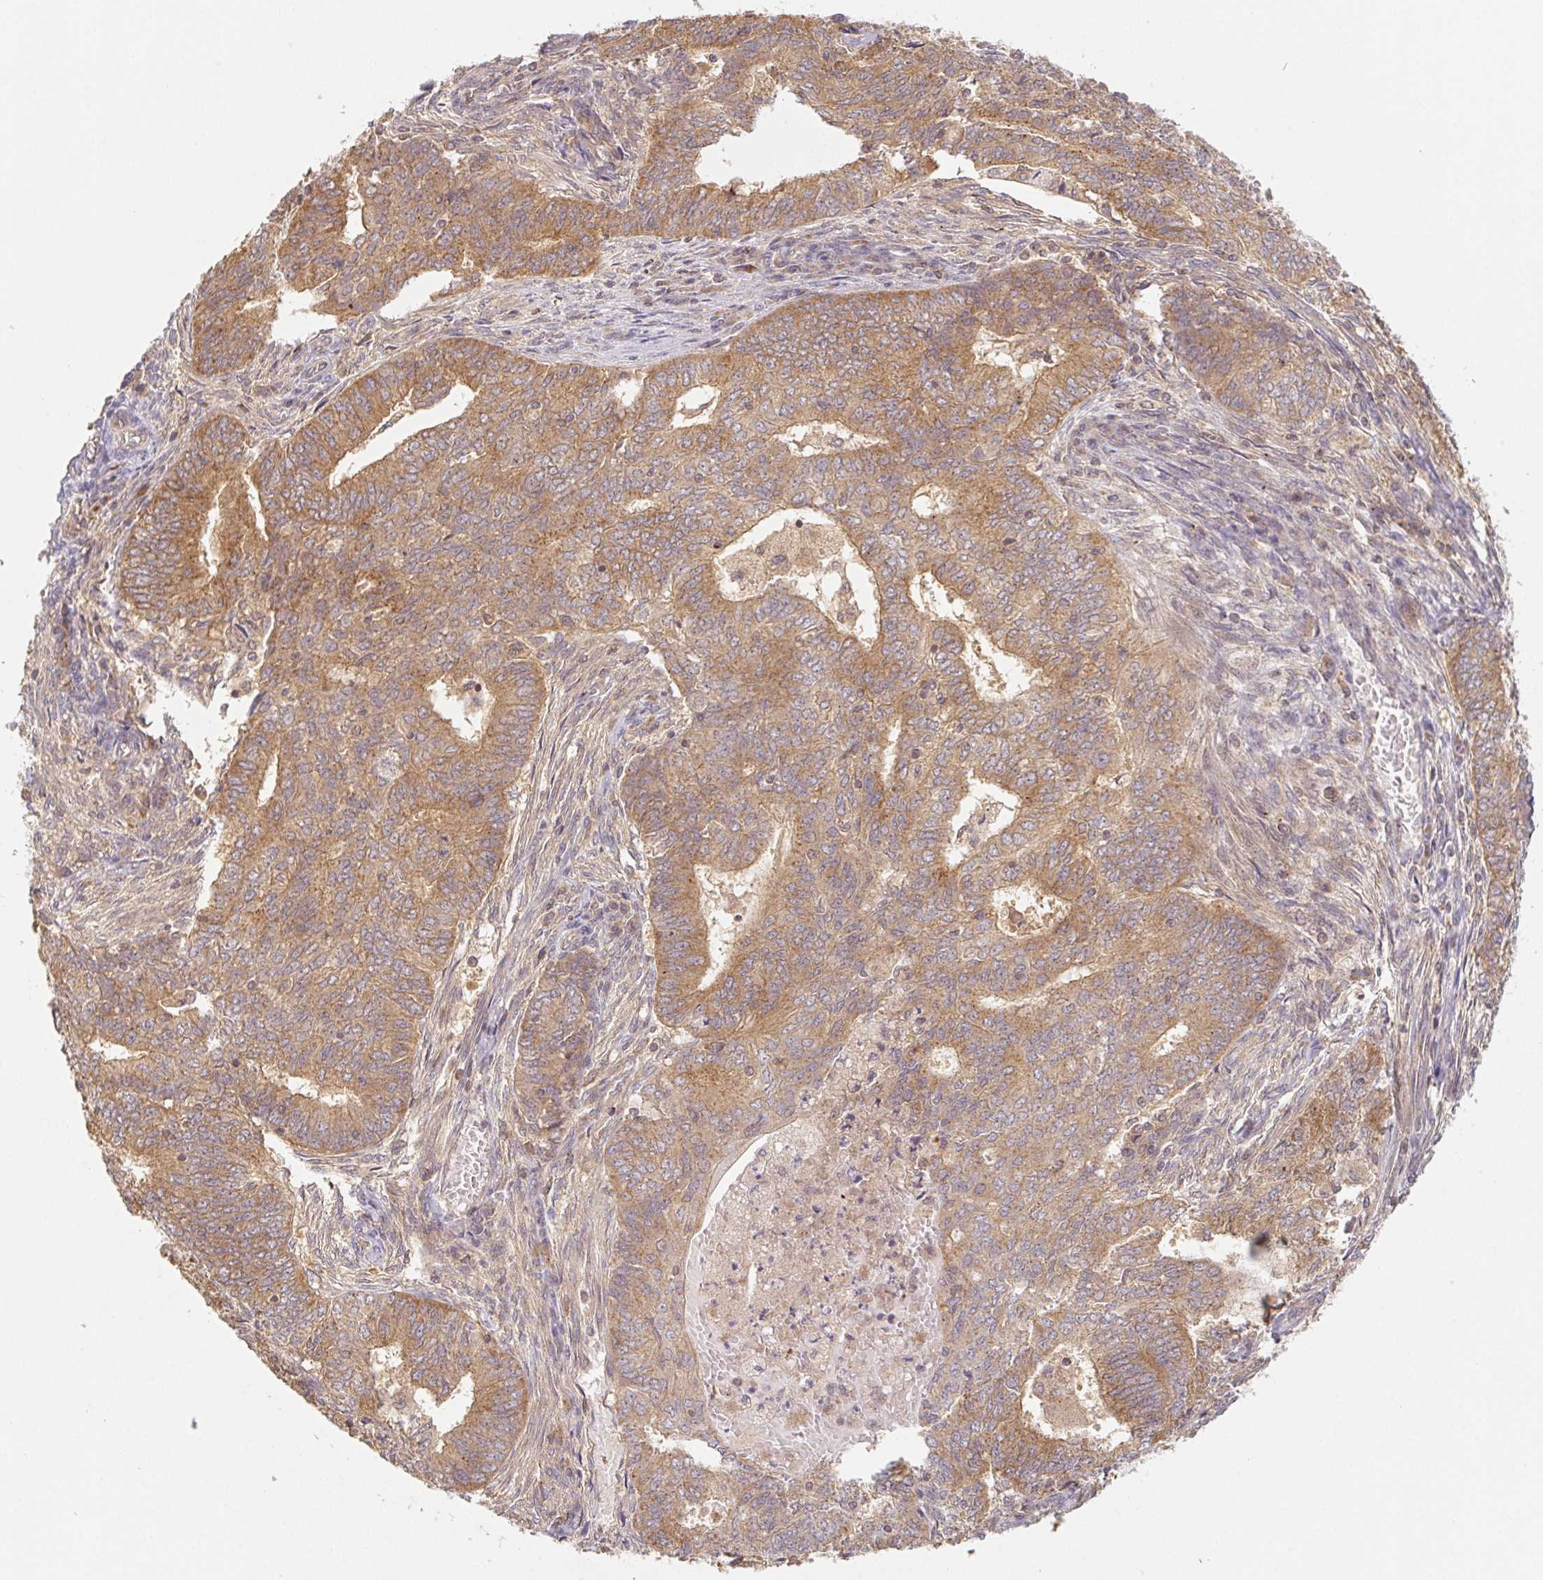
{"staining": {"intensity": "moderate", "quantity": "25%-75%", "location": "cytoplasmic/membranous"}, "tissue": "endometrial cancer", "cell_type": "Tumor cells", "image_type": "cancer", "snomed": [{"axis": "morphology", "description": "Adenocarcinoma, NOS"}, {"axis": "topography", "description": "Endometrium"}], "caption": "Immunohistochemistry staining of endometrial cancer, which exhibits medium levels of moderate cytoplasmic/membranous positivity in about 25%-75% of tumor cells indicating moderate cytoplasmic/membranous protein positivity. The staining was performed using DAB (3,3'-diaminobenzidine) (brown) for protein detection and nuclei were counterstained in hematoxylin (blue).", "gene": "MTHFD1", "patient": {"sex": "female", "age": 62}}